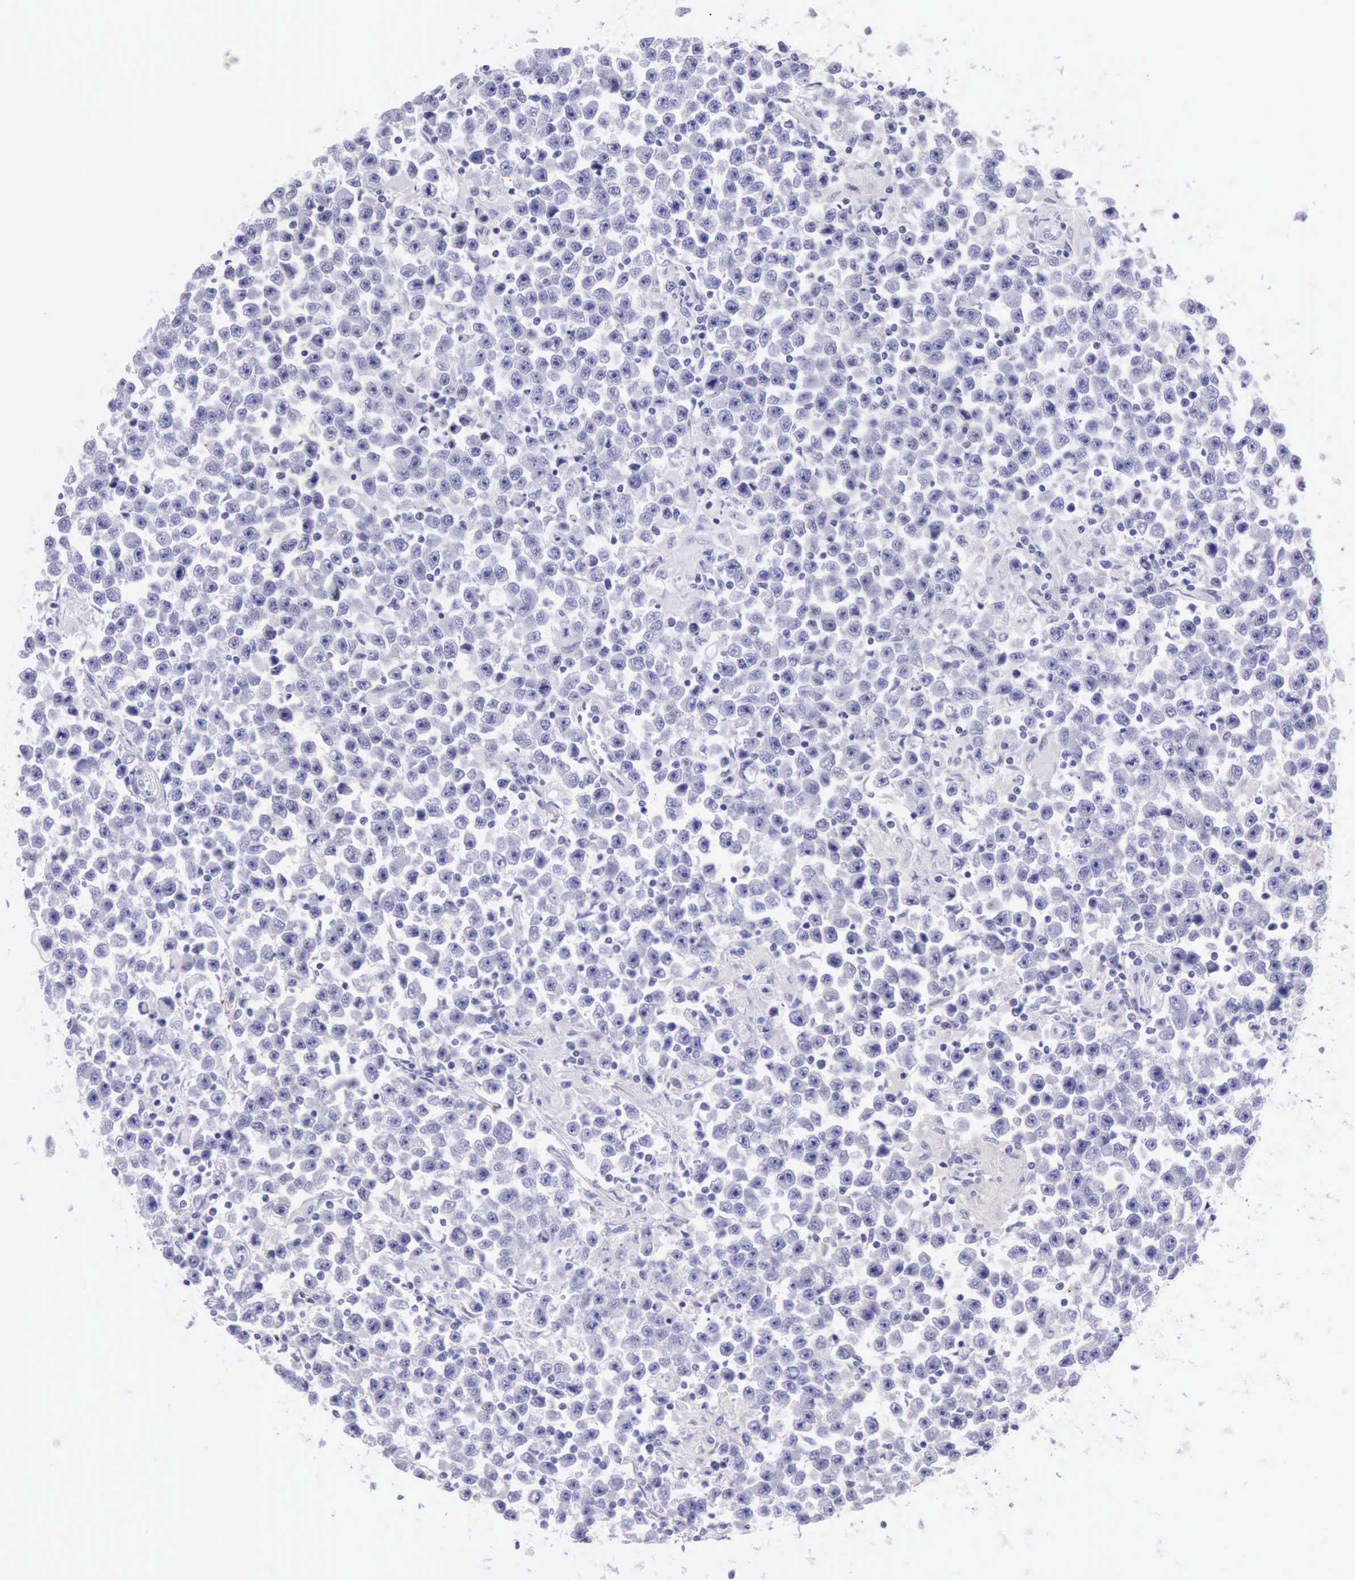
{"staining": {"intensity": "negative", "quantity": "none", "location": "none"}, "tissue": "testis cancer", "cell_type": "Tumor cells", "image_type": "cancer", "snomed": [{"axis": "morphology", "description": "Seminoma, NOS"}, {"axis": "topography", "description": "Testis"}], "caption": "Immunohistochemistry (IHC) of testis cancer shows no expression in tumor cells. (Stains: DAB IHC with hematoxylin counter stain, Microscopy: brightfield microscopy at high magnification).", "gene": "KRT8", "patient": {"sex": "male", "age": 33}}